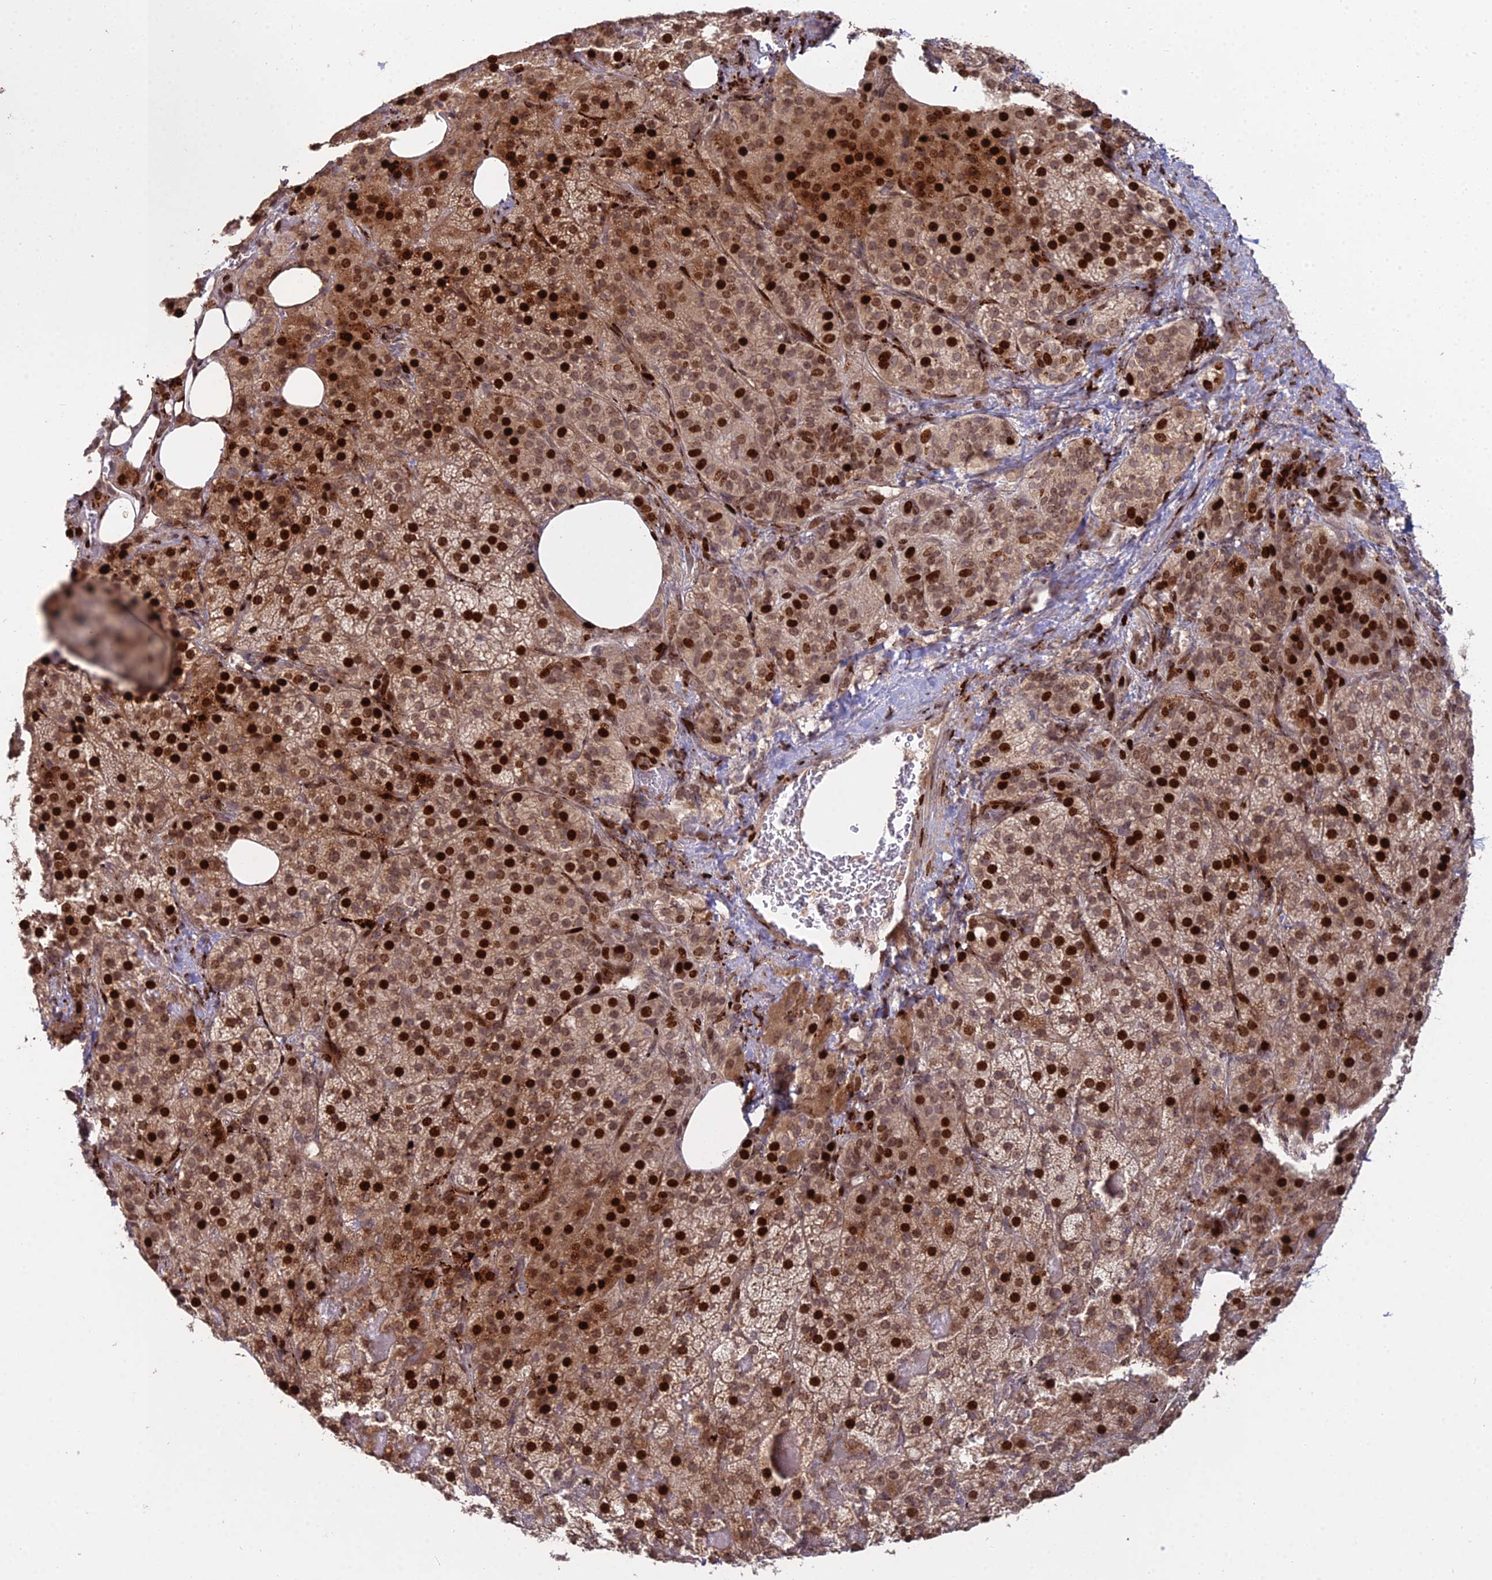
{"staining": {"intensity": "strong", "quantity": ">75%", "location": "cytoplasmic/membranous,nuclear"}, "tissue": "adrenal gland", "cell_type": "Glandular cells", "image_type": "normal", "snomed": [{"axis": "morphology", "description": "Normal tissue, NOS"}, {"axis": "topography", "description": "Adrenal gland"}], "caption": "Adrenal gland stained for a protein reveals strong cytoplasmic/membranous,nuclear positivity in glandular cells.", "gene": "RBMS2", "patient": {"sex": "female", "age": 59}}